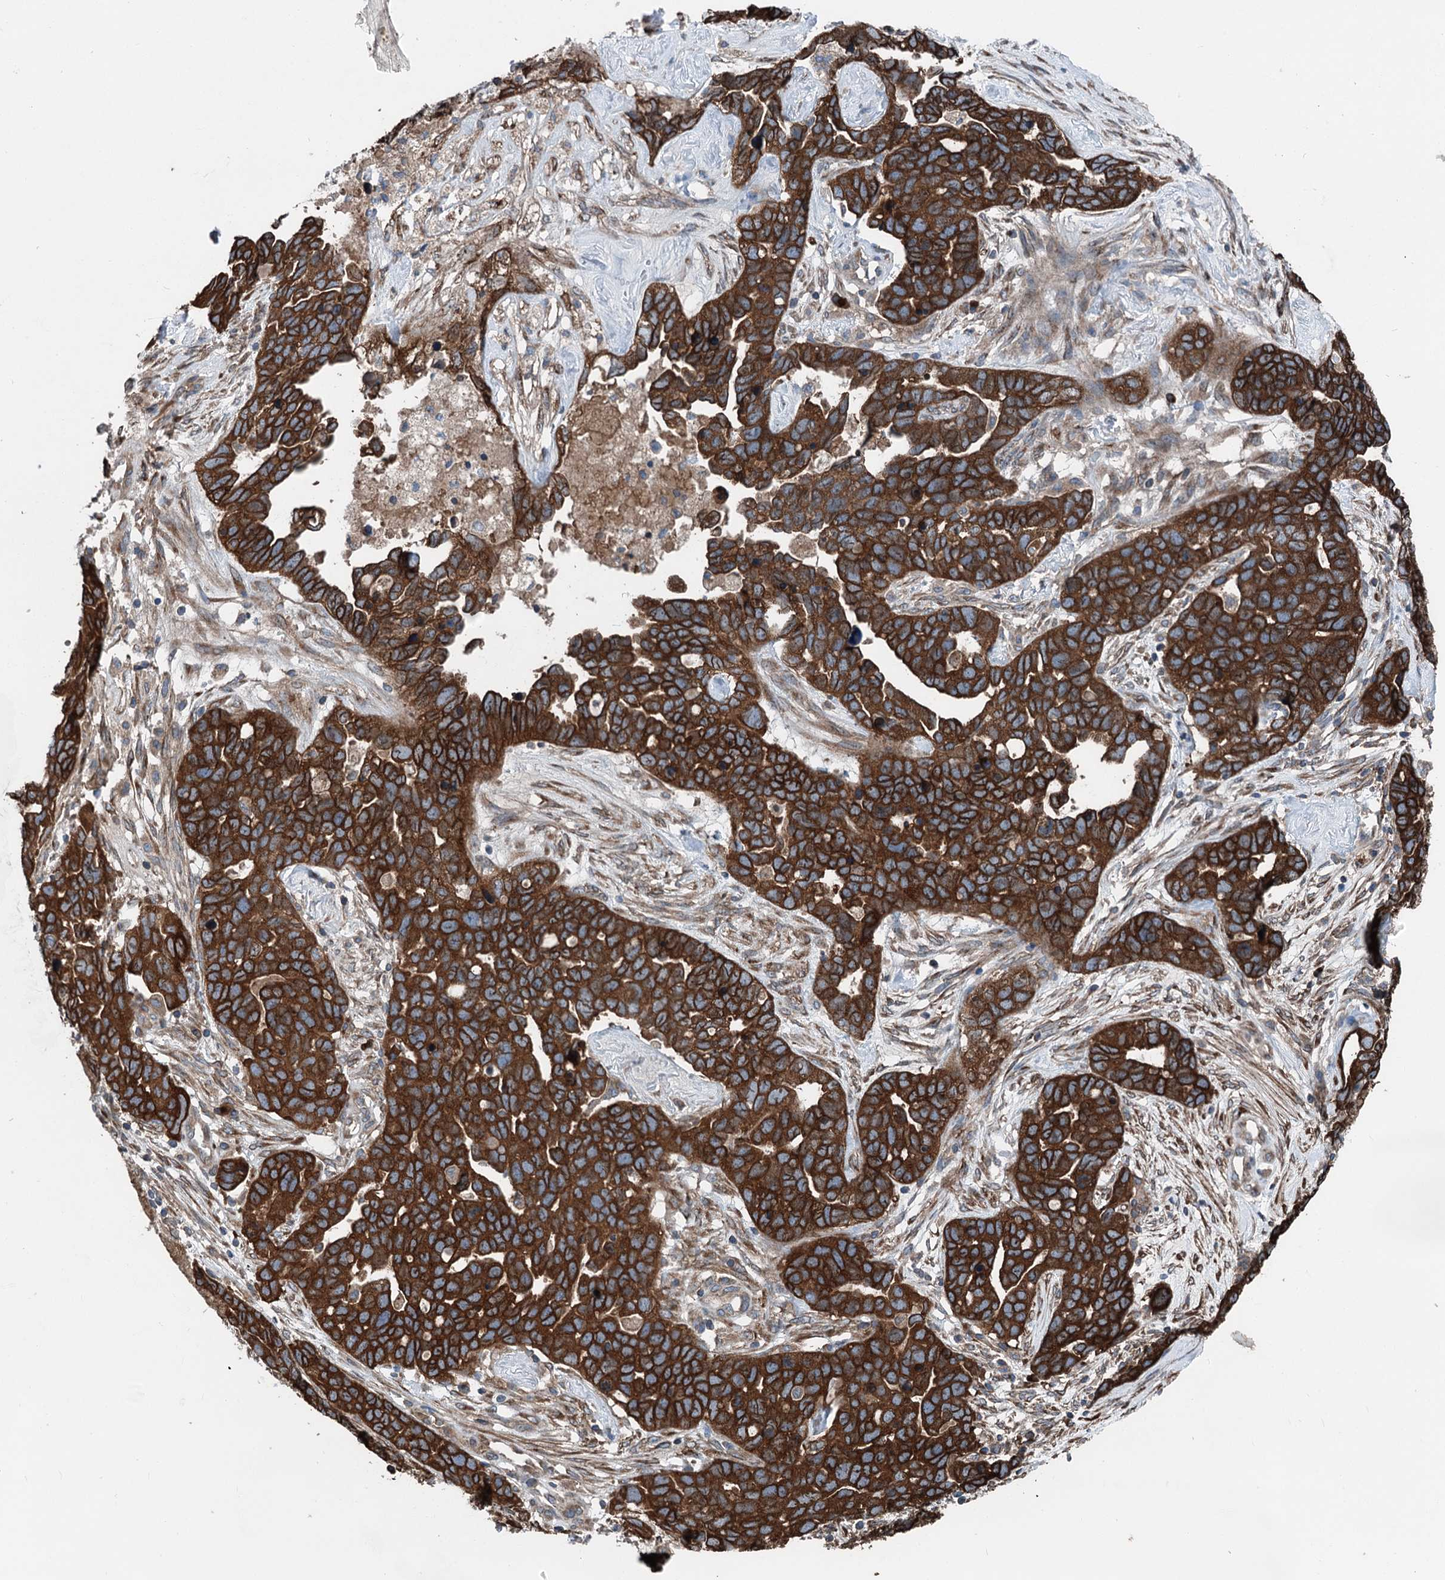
{"staining": {"intensity": "strong", "quantity": ">75%", "location": "cytoplasmic/membranous"}, "tissue": "ovarian cancer", "cell_type": "Tumor cells", "image_type": "cancer", "snomed": [{"axis": "morphology", "description": "Cystadenocarcinoma, serous, NOS"}, {"axis": "topography", "description": "Ovary"}], "caption": "This histopathology image exhibits immunohistochemistry staining of human ovarian serous cystadenocarcinoma, with high strong cytoplasmic/membranous expression in approximately >75% of tumor cells.", "gene": "CALCOCO1", "patient": {"sex": "female", "age": 54}}